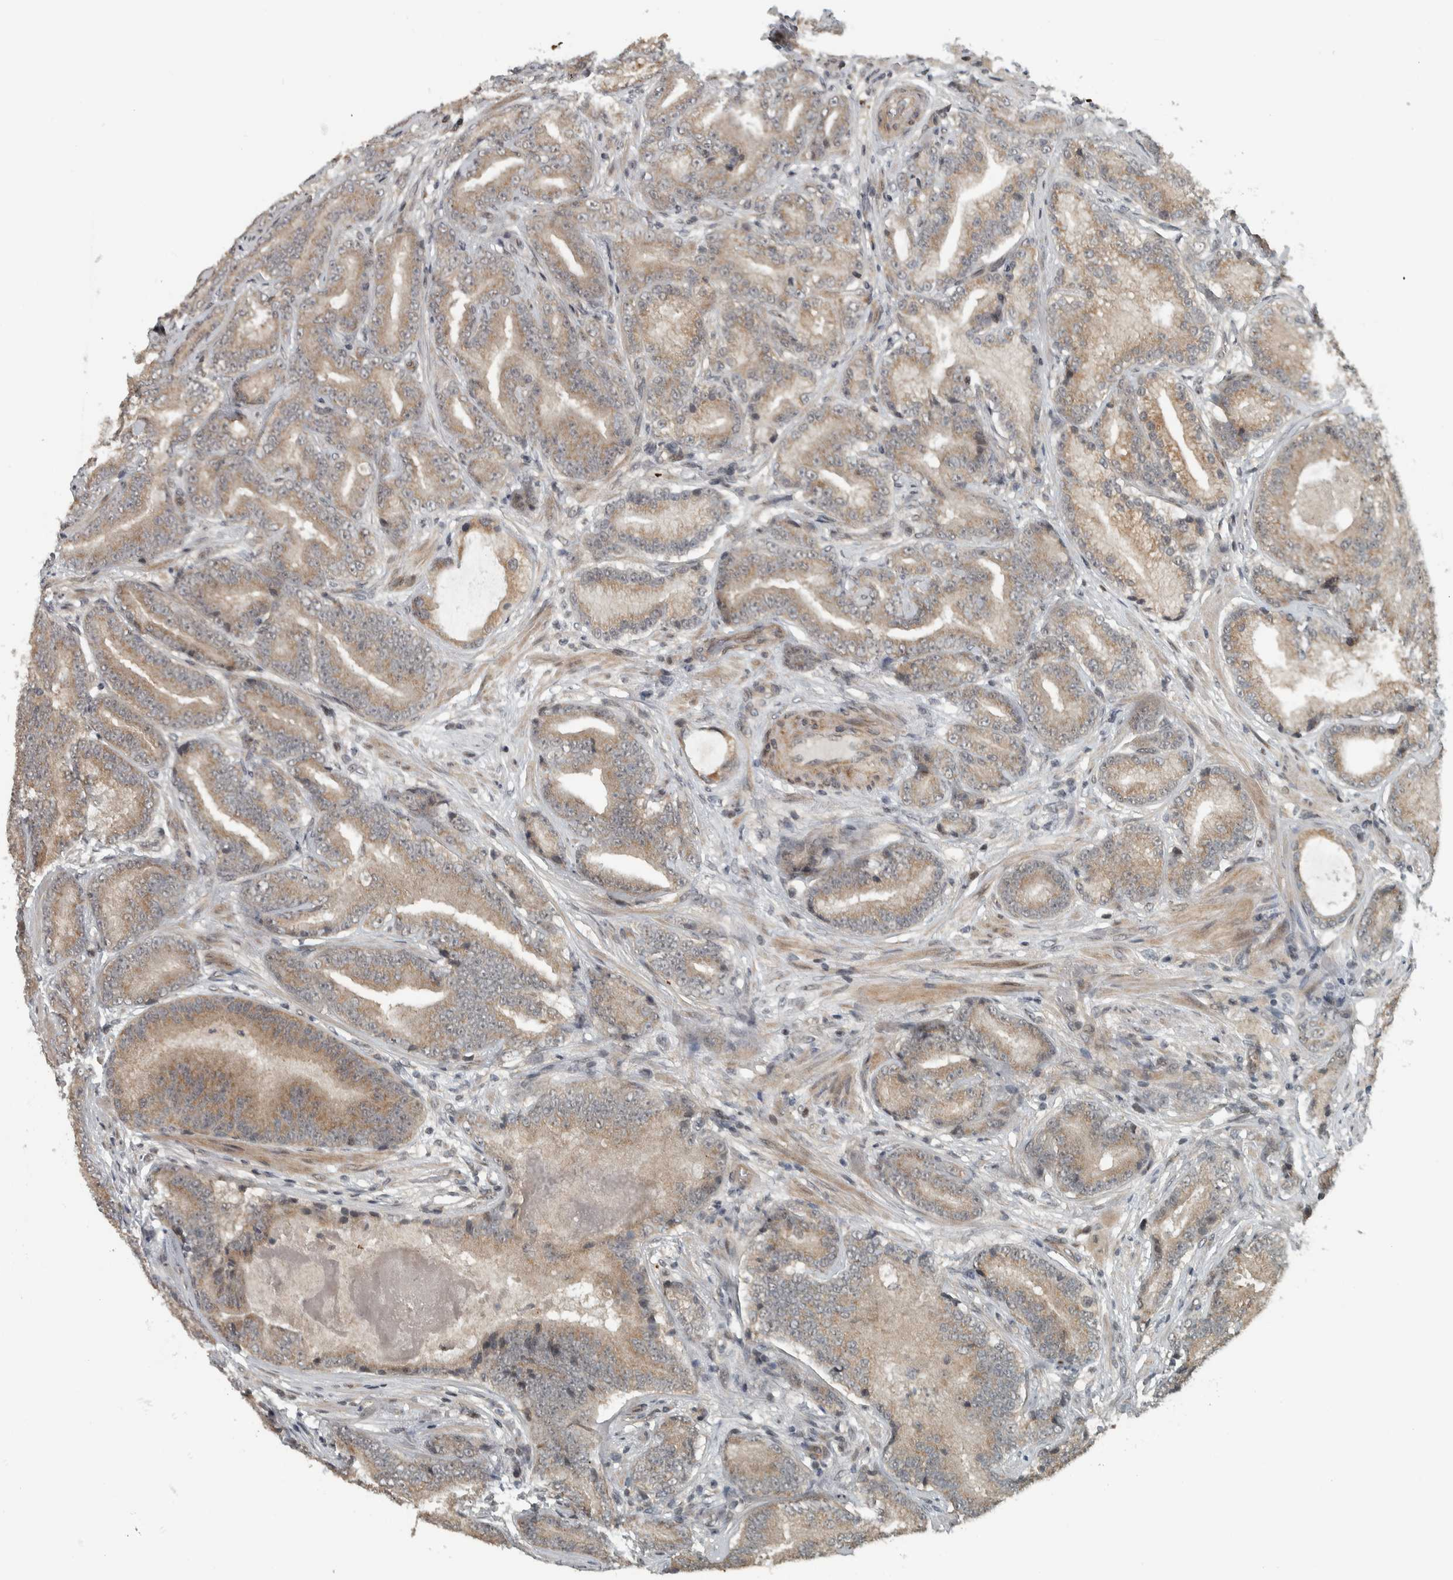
{"staining": {"intensity": "weak", "quantity": ">75%", "location": "cytoplasmic/membranous"}, "tissue": "prostate cancer", "cell_type": "Tumor cells", "image_type": "cancer", "snomed": [{"axis": "morphology", "description": "Adenocarcinoma, High grade"}, {"axis": "topography", "description": "Prostate"}], "caption": "Human prostate cancer (high-grade adenocarcinoma) stained for a protein (brown) reveals weak cytoplasmic/membranous positive expression in approximately >75% of tumor cells.", "gene": "NAPG", "patient": {"sex": "male", "age": 55}}